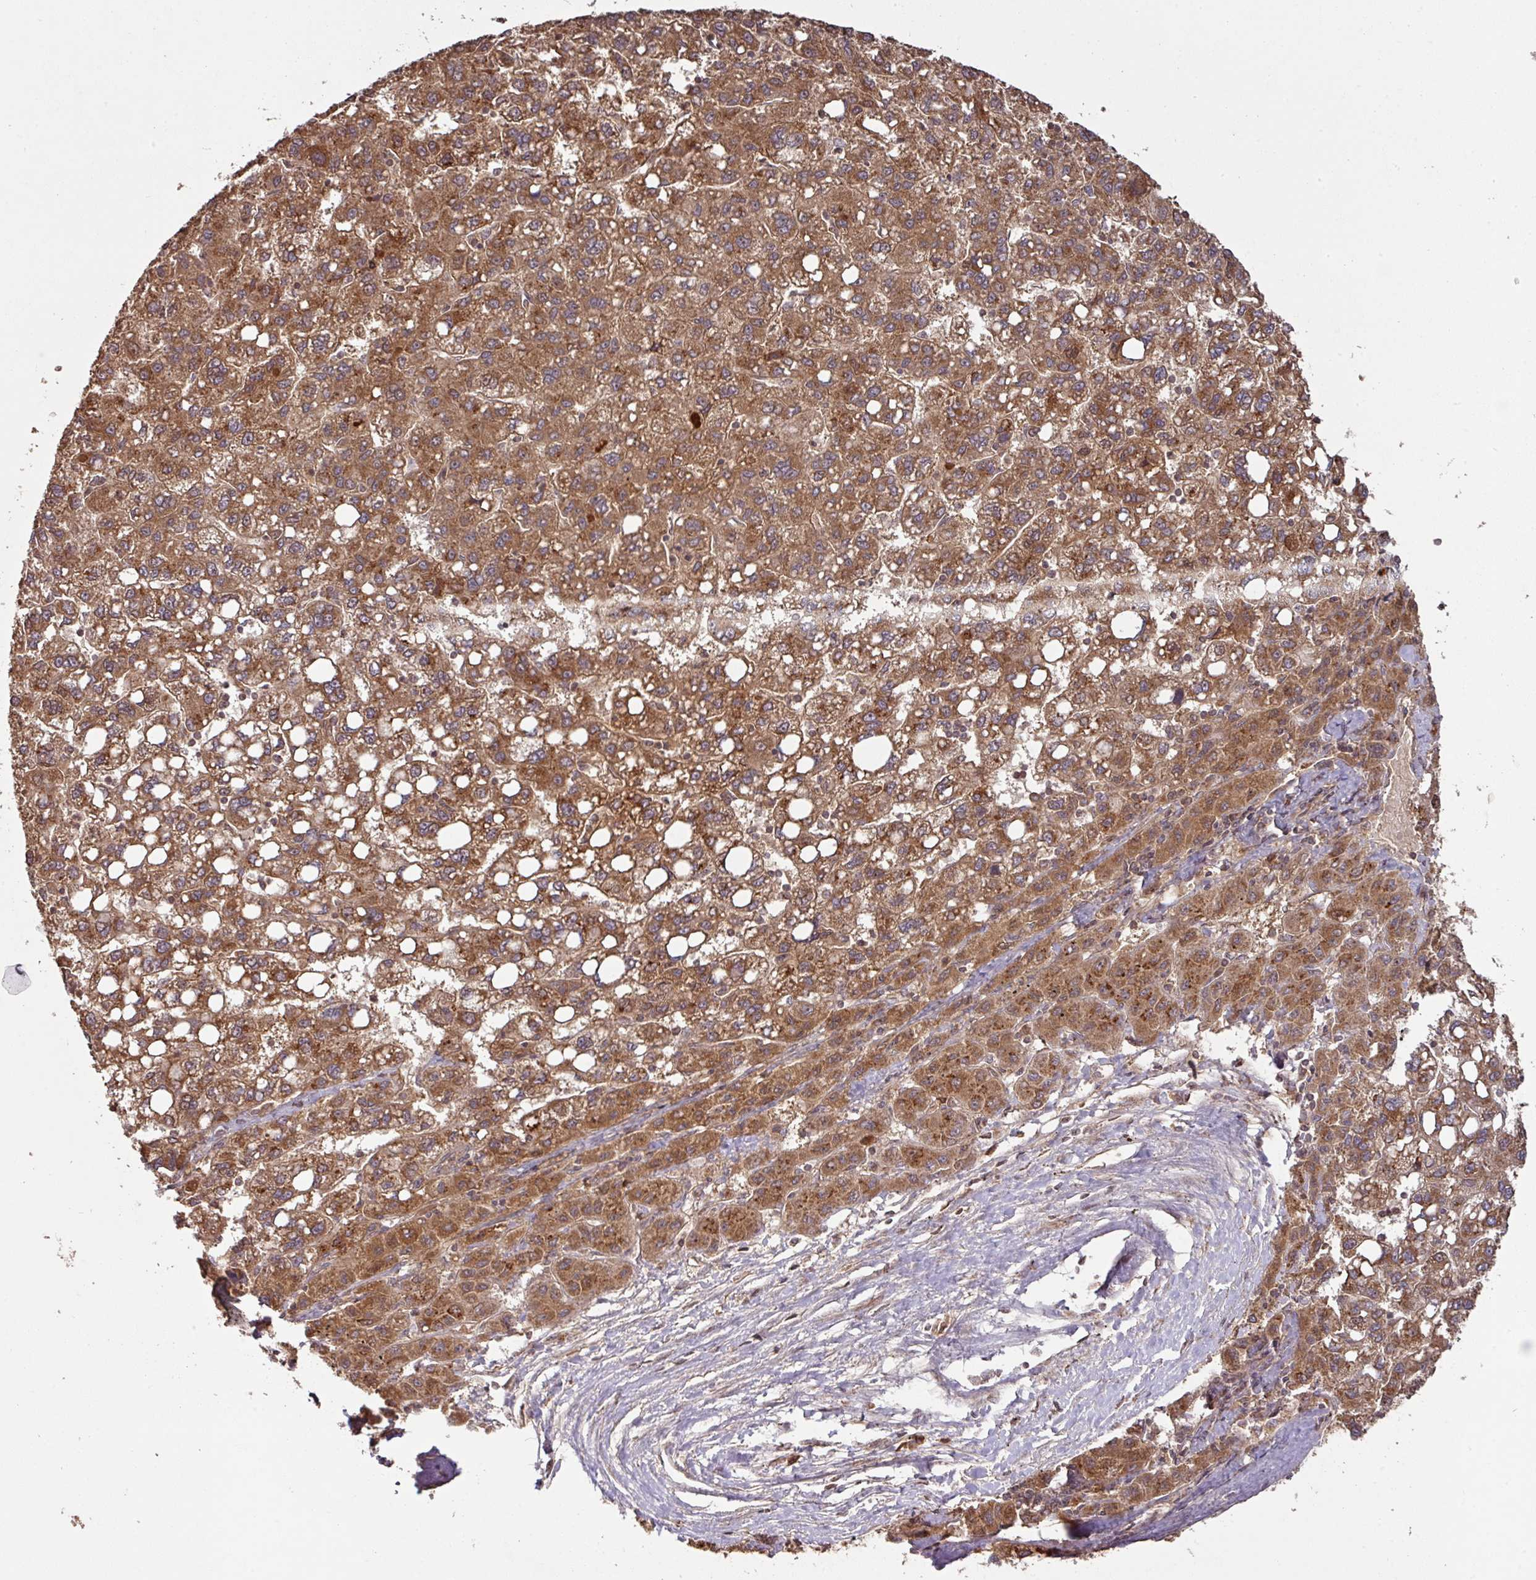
{"staining": {"intensity": "strong", "quantity": ">75%", "location": "cytoplasmic/membranous"}, "tissue": "liver cancer", "cell_type": "Tumor cells", "image_type": "cancer", "snomed": [{"axis": "morphology", "description": "Carcinoma, Hepatocellular, NOS"}, {"axis": "topography", "description": "Liver"}], "caption": "Protein positivity by immunohistochemistry reveals strong cytoplasmic/membranous expression in about >75% of tumor cells in liver cancer. Ihc stains the protein in brown and the nuclei are stained blue.", "gene": "MRRF", "patient": {"sex": "female", "age": 82}}